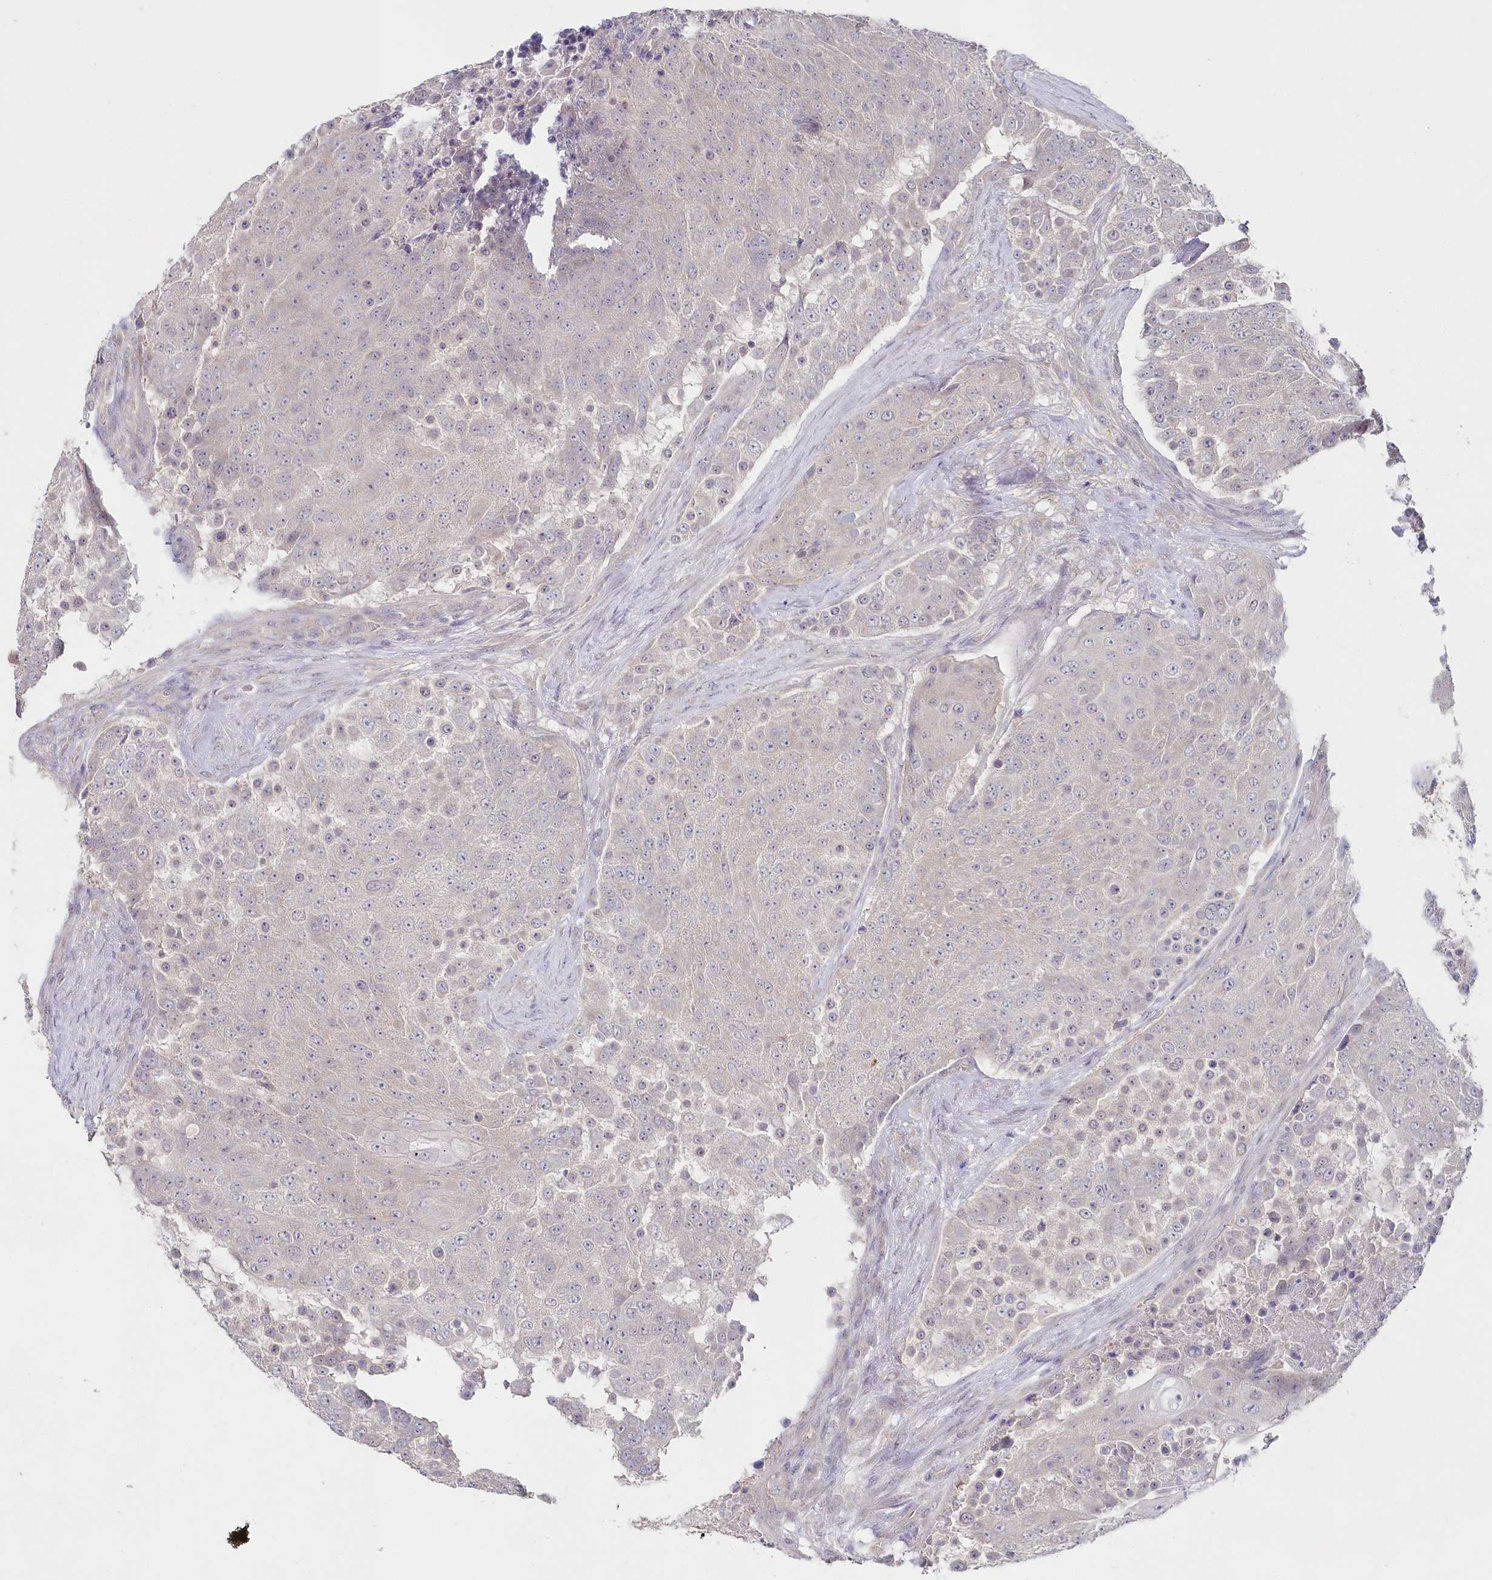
{"staining": {"intensity": "negative", "quantity": "none", "location": "none"}, "tissue": "urothelial cancer", "cell_type": "Tumor cells", "image_type": "cancer", "snomed": [{"axis": "morphology", "description": "Urothelial carcinoma, High grade"}, {"axis": "topography", "description": "Urinary bladder"}], "caption": "The immunohistochemistry micrograph has no significant expression in tumor cells of high-grade urothelial carcinoma tissue.", "gene": "AAMDC", "patient": {"sex": "female", "age": 63}}